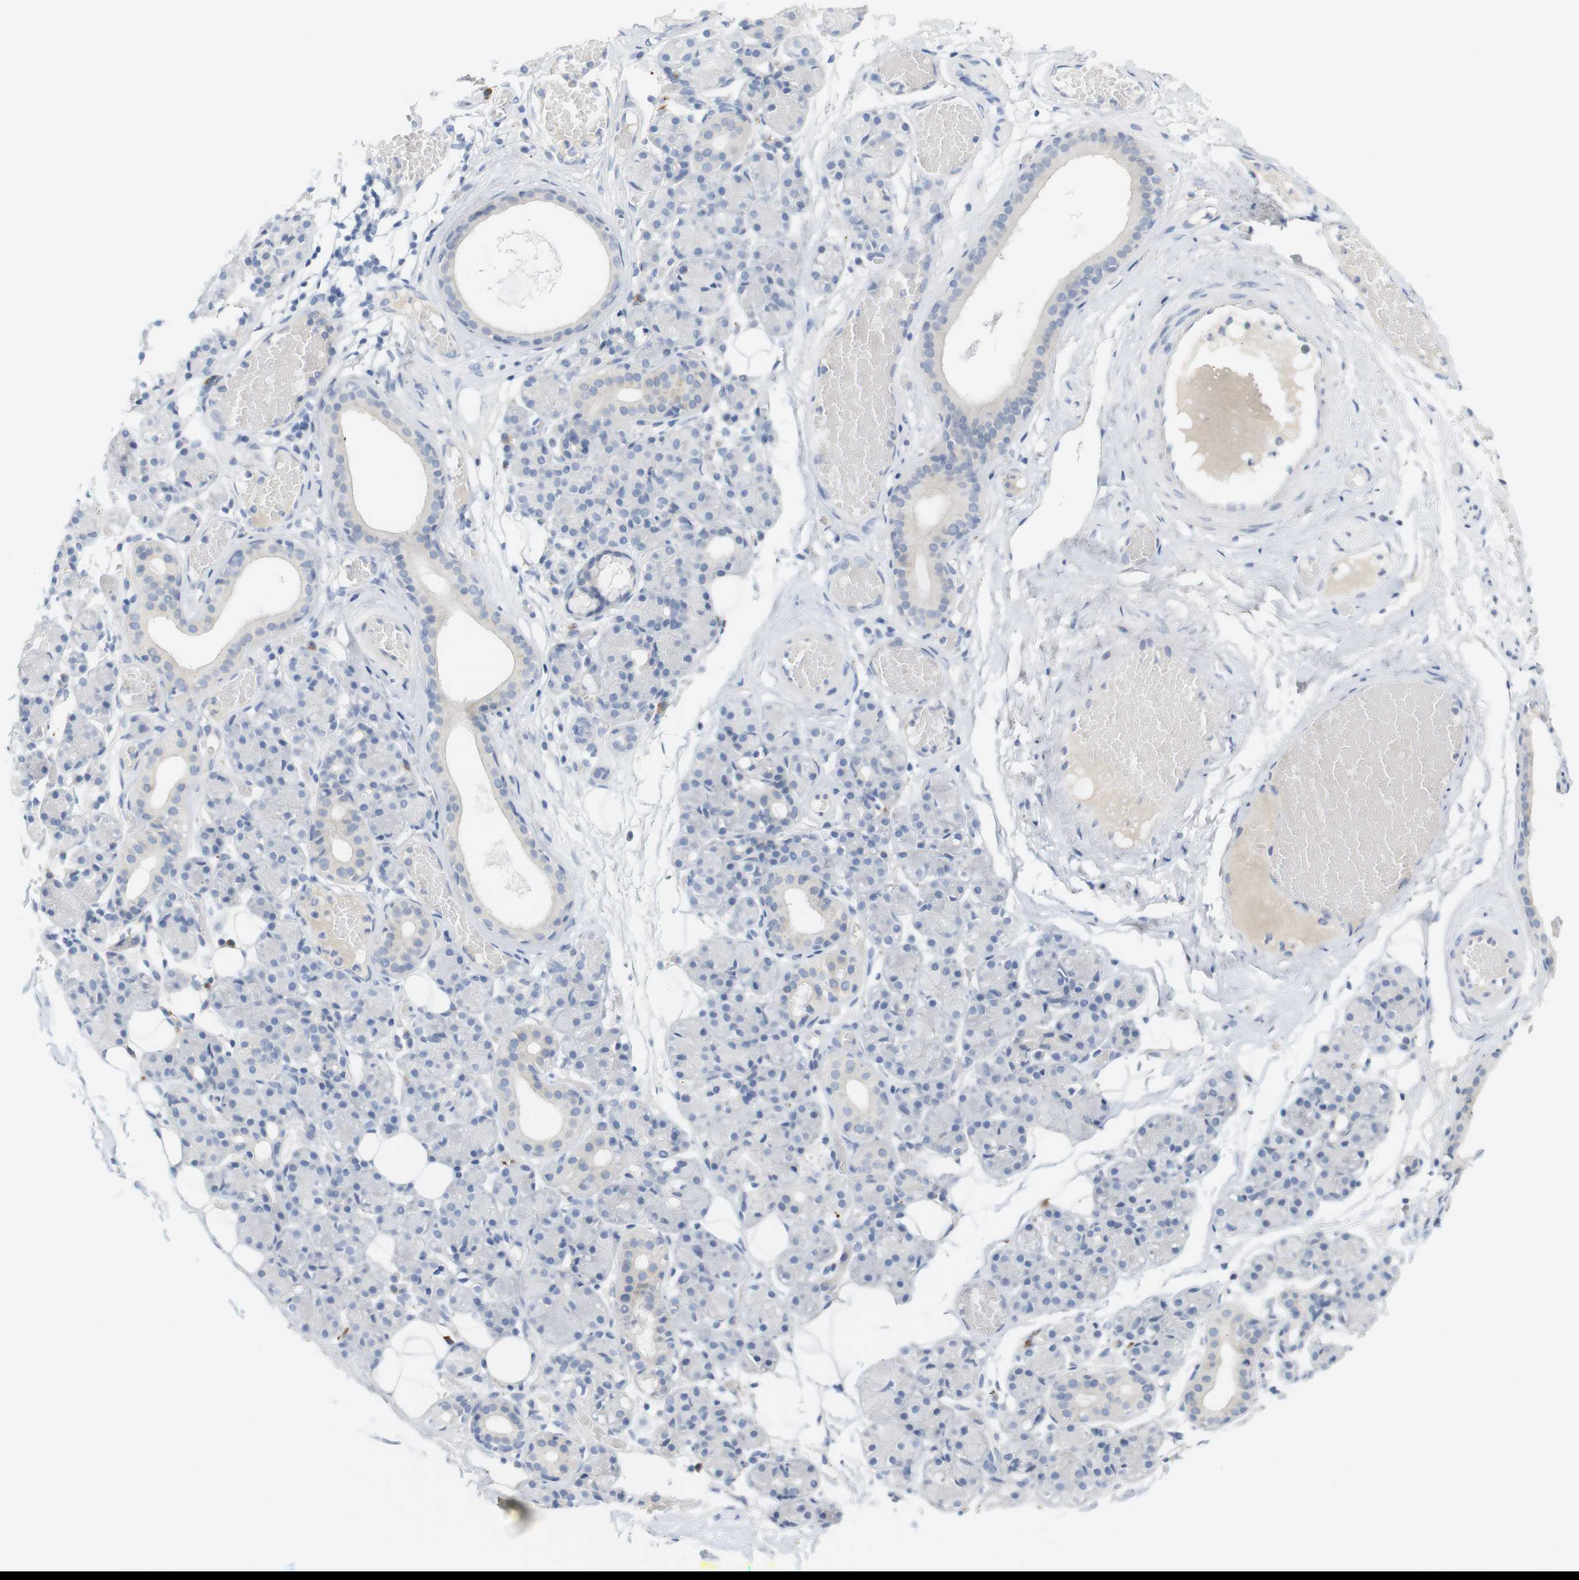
{"staining": {"intensity": "negative", "quantity": "none", "location": "none"}, "tissue": "salivary gland", "cell_type": "Glandular cells", "image_type": "normal", "snomed": [{"axis": "morphology", "description": "Normal tissue, NOS"}, {"axis": "topography", "description": "Salivary gland"}], "caption": "High magnification brightfield microscopy of unremarkable salivary gland stained with DAB (brown) and counterstained with hematoxylin (blue): glandular cells show no significant staining.", "gene": "RGS9", "patient": {"sex": "male", "age": 63}}